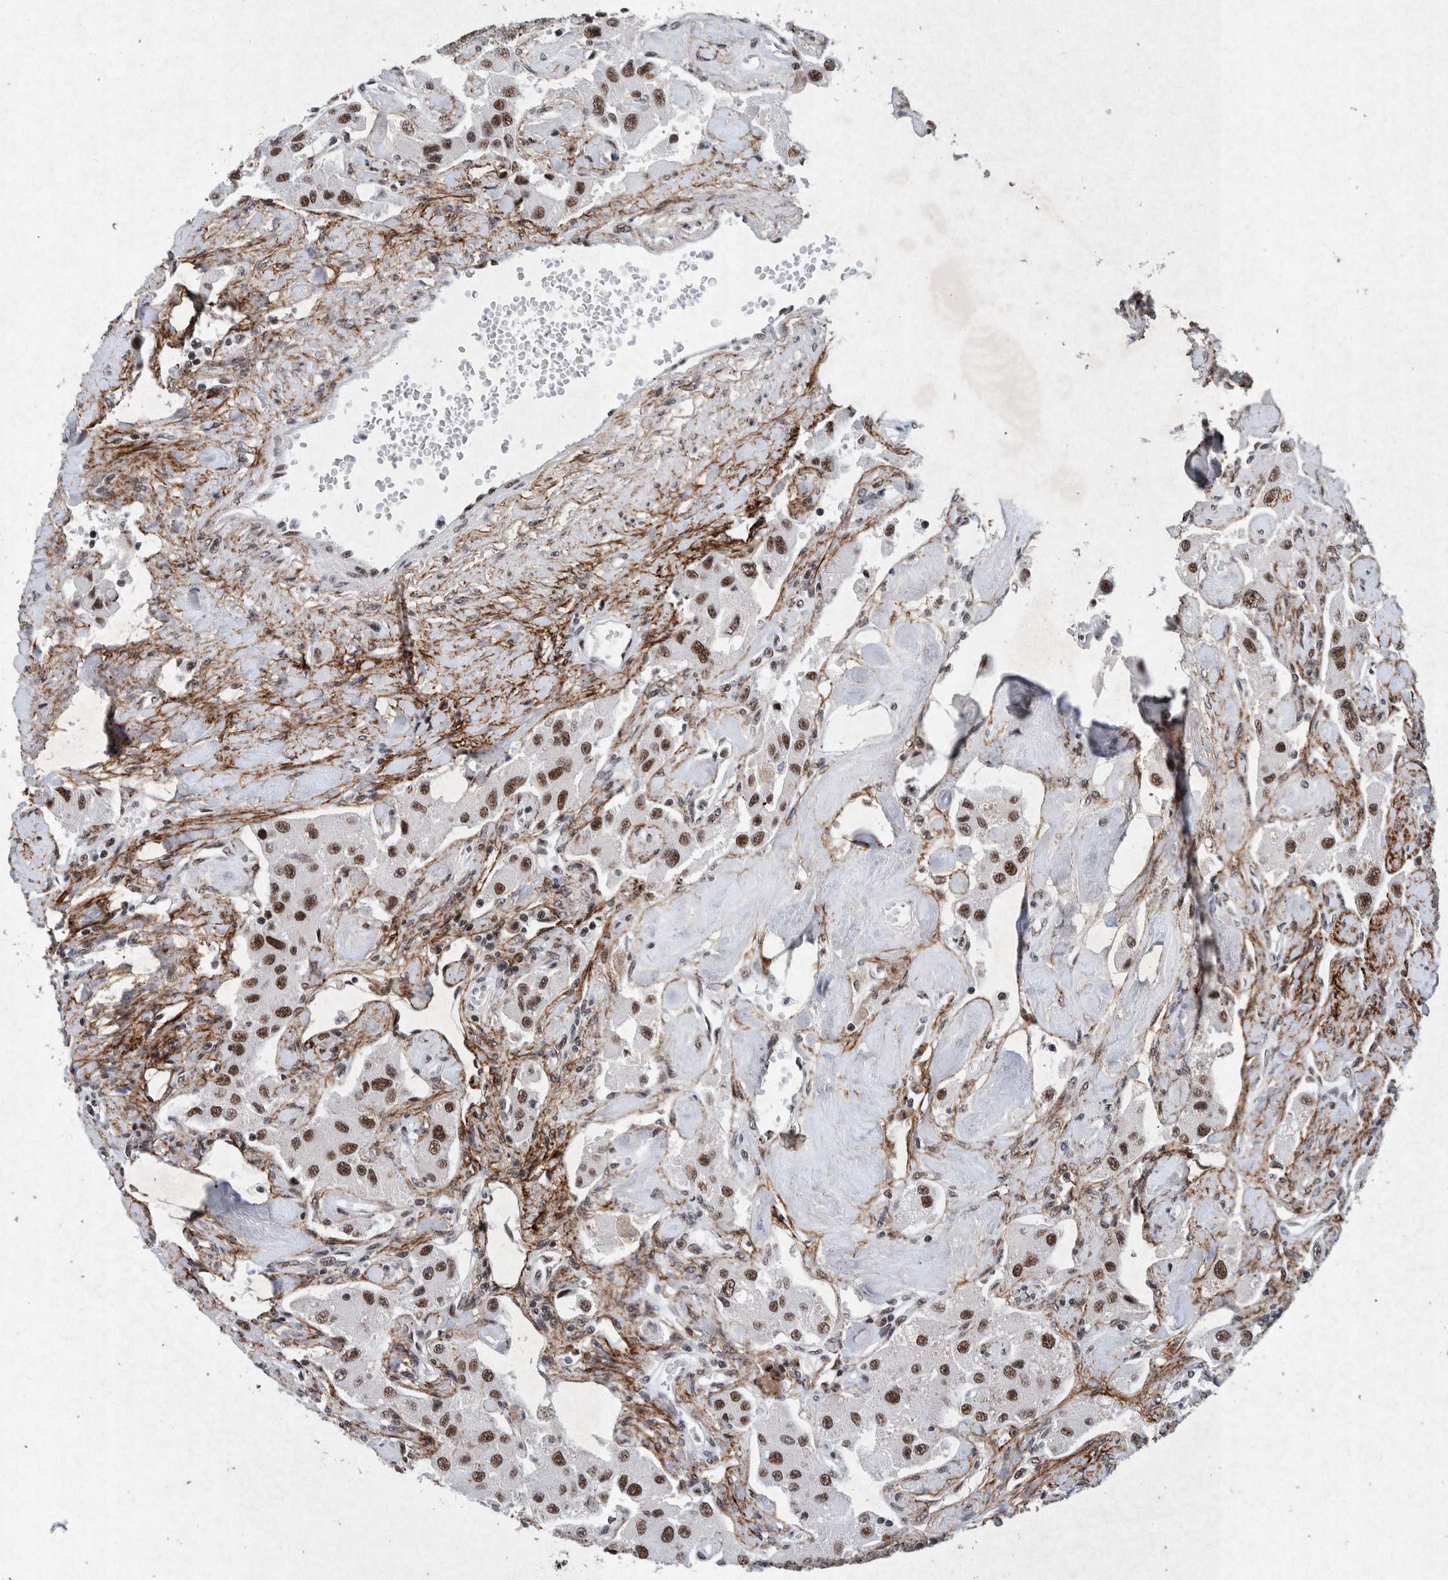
{"staining": {"intensity": "strong", "quantity": ">75%", "location": "nuclear"}, "tissue": "carcinoid", "cell_type": "Tumor cells", "image_type": "cancer", "snomed": [{"axis": "morphology", "description": "Carcinoid, malignant, NOS"}, {"axis": "topography", "description": "Pancreas"}], "caption": "About >75% of tumor cells in human malignant carcinoid show strong nuclear protein expression as visualized by brown immunohistochemical staining.", "gene": "TAF10", "patient": {"sex": "male", "age": 41}}